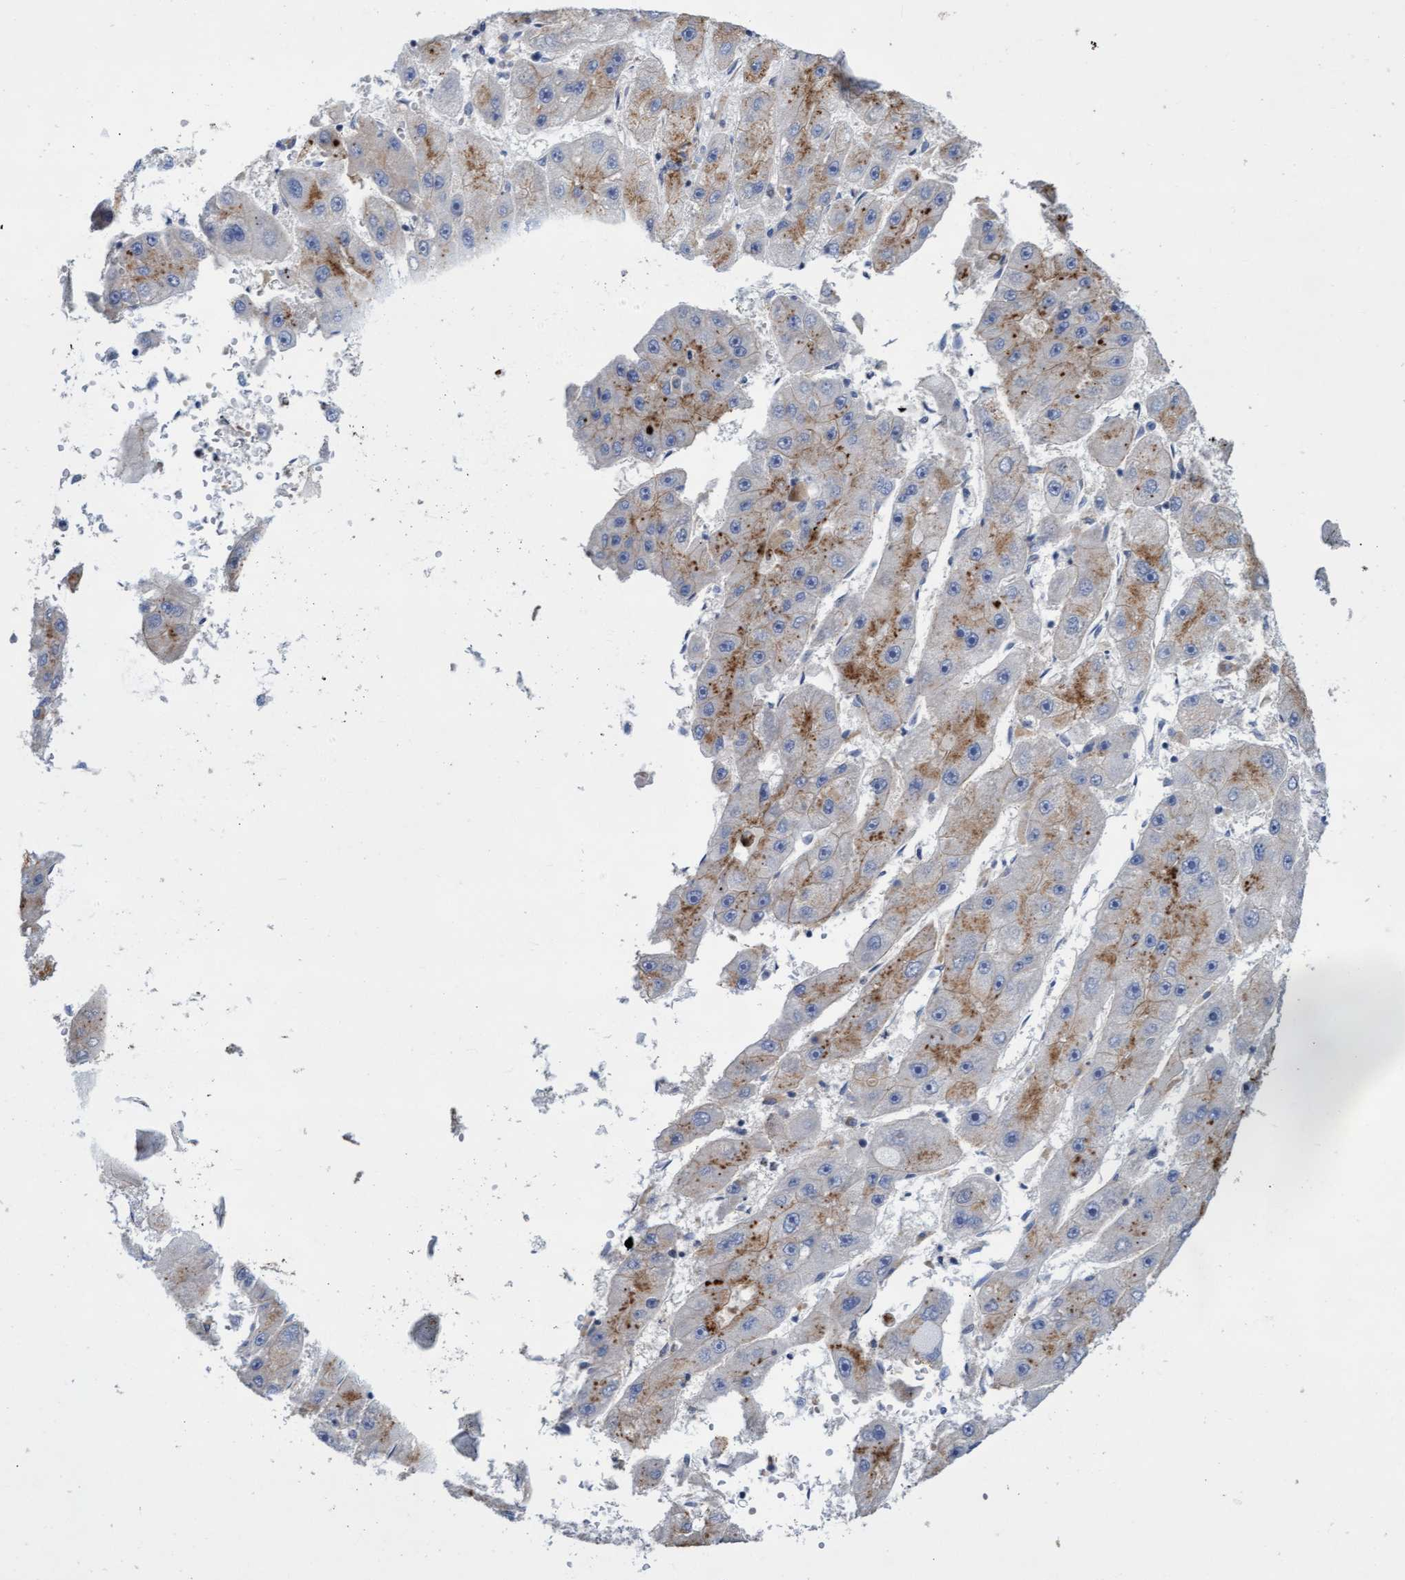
{"staining": {"intensity": "moderate", "quantity": ">75%", "location": "cytoplasmic/membranous"}, "tissue": "liver cancer", "cell_type": "Tumor cells", "image_type": "cancer", "snomed": [{"axis": "morphology", "description": "Carcinoma, Hepatocellular, NOS"}, {"axis": "topography", "description": "Liver"}], "caption": "Protein staining of liver hepatocellular carcinoma tissue shows moderate cytoplasmic/membranous expression in about >75% of tumor cells. (DAB (3,3'-diaminobenzidine) IHC with brightfield microscopy, high magnification).", "gene": "ABCF2", "patient": {"sex": "female", "age": 61}}